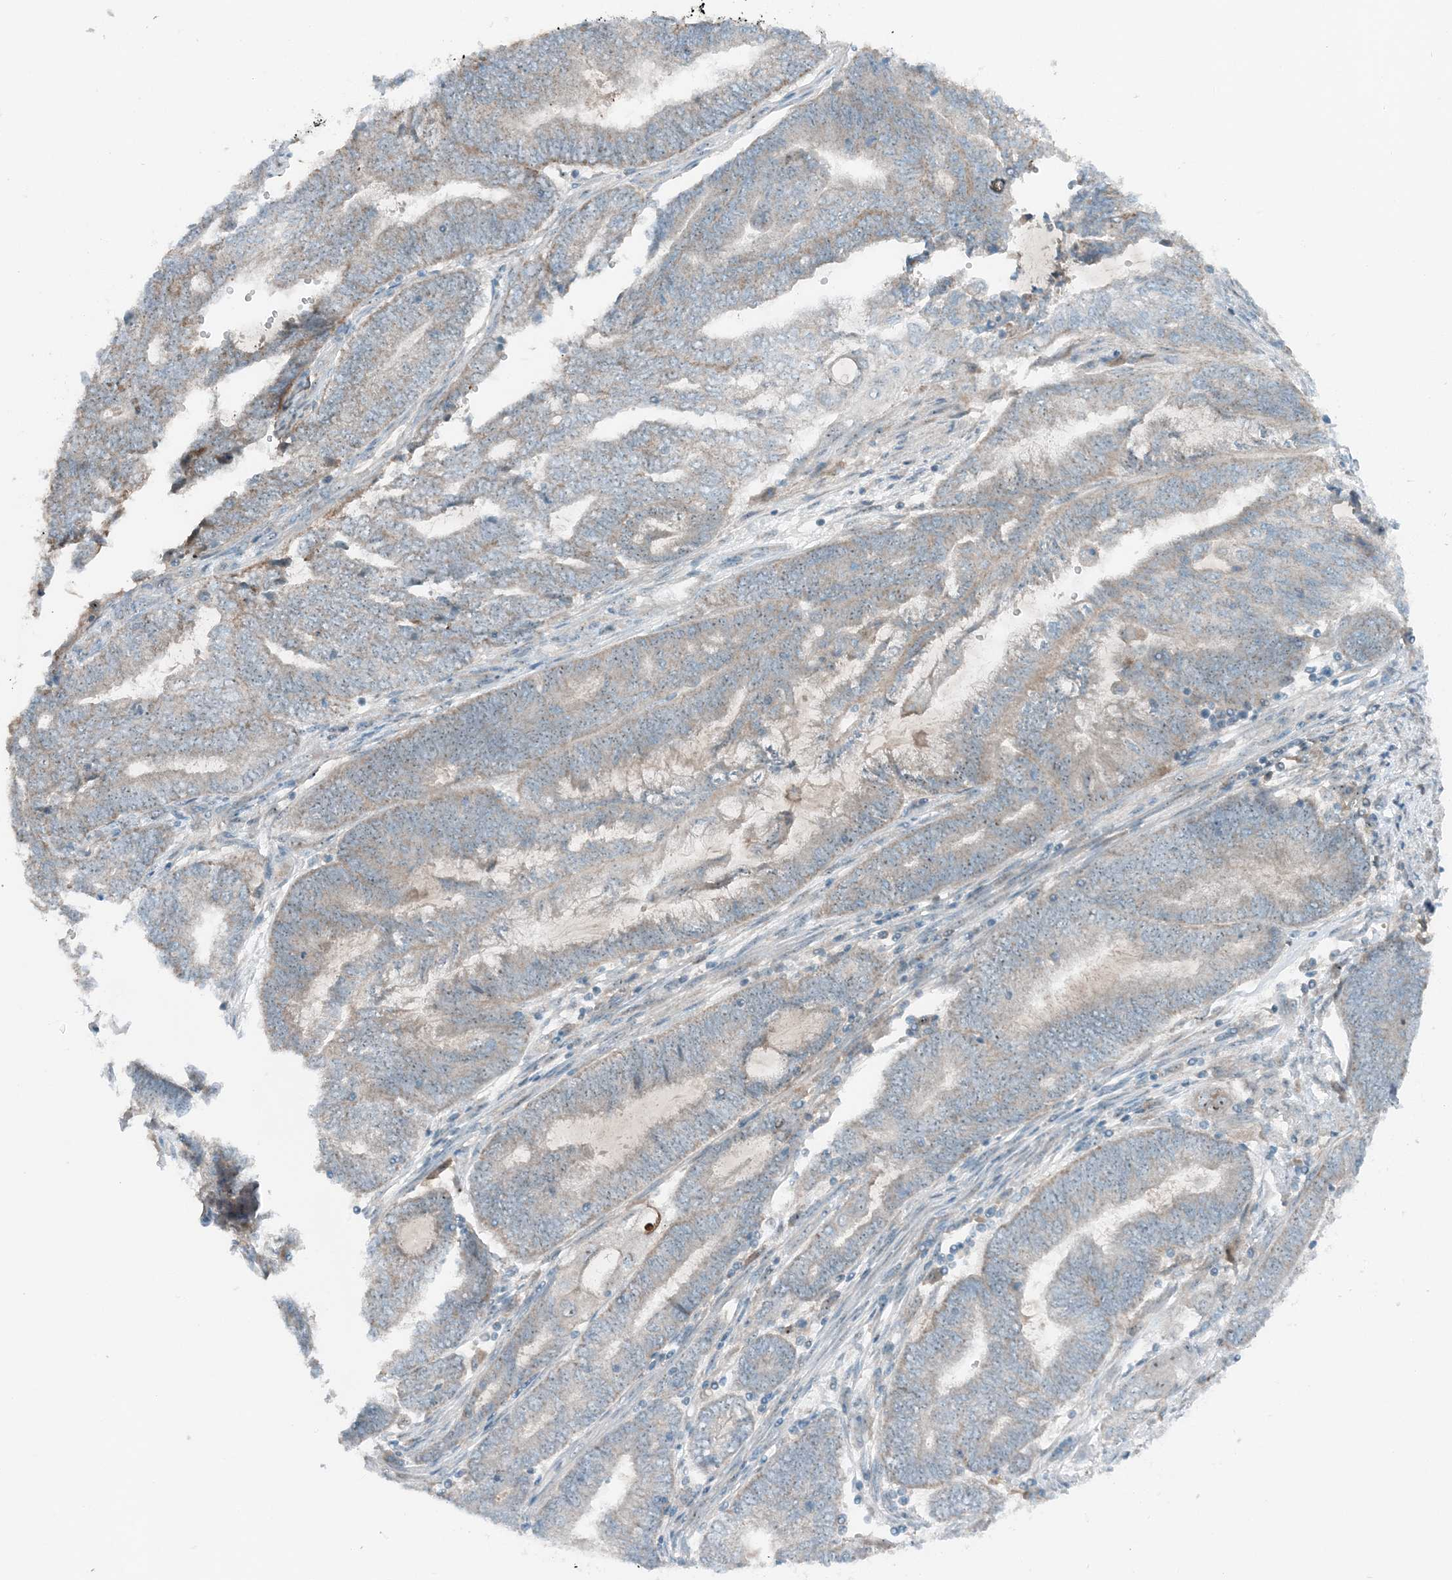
{"staining": {"intensity": "weak", "quantity": "<25%", "location": "cytoplasmic/membranous"}, "tissue": "endometrial cancer", "cell_type": "Tumor cells", "image_type": "cancer", "snomed": [{"axis": "morphology", "description": "Adenocarcinoma, NOS"}, {"axis": "topography", "description": "Uterus"}, {"axis": "topography", "description": "Endometrium"}], "caption": "IHC image of human adenocarcinoma (endometrial) stained for a protein (brown), which displays no positivity in tumor cells. Brightfield microscopy of IHC stained with DAB (3,3'-diaminobenzidine) (brown) and hematoxylin (blue), captured at high magnification.", "gene": "MITD1", "patient": {"sex": "female", "age": 70}}